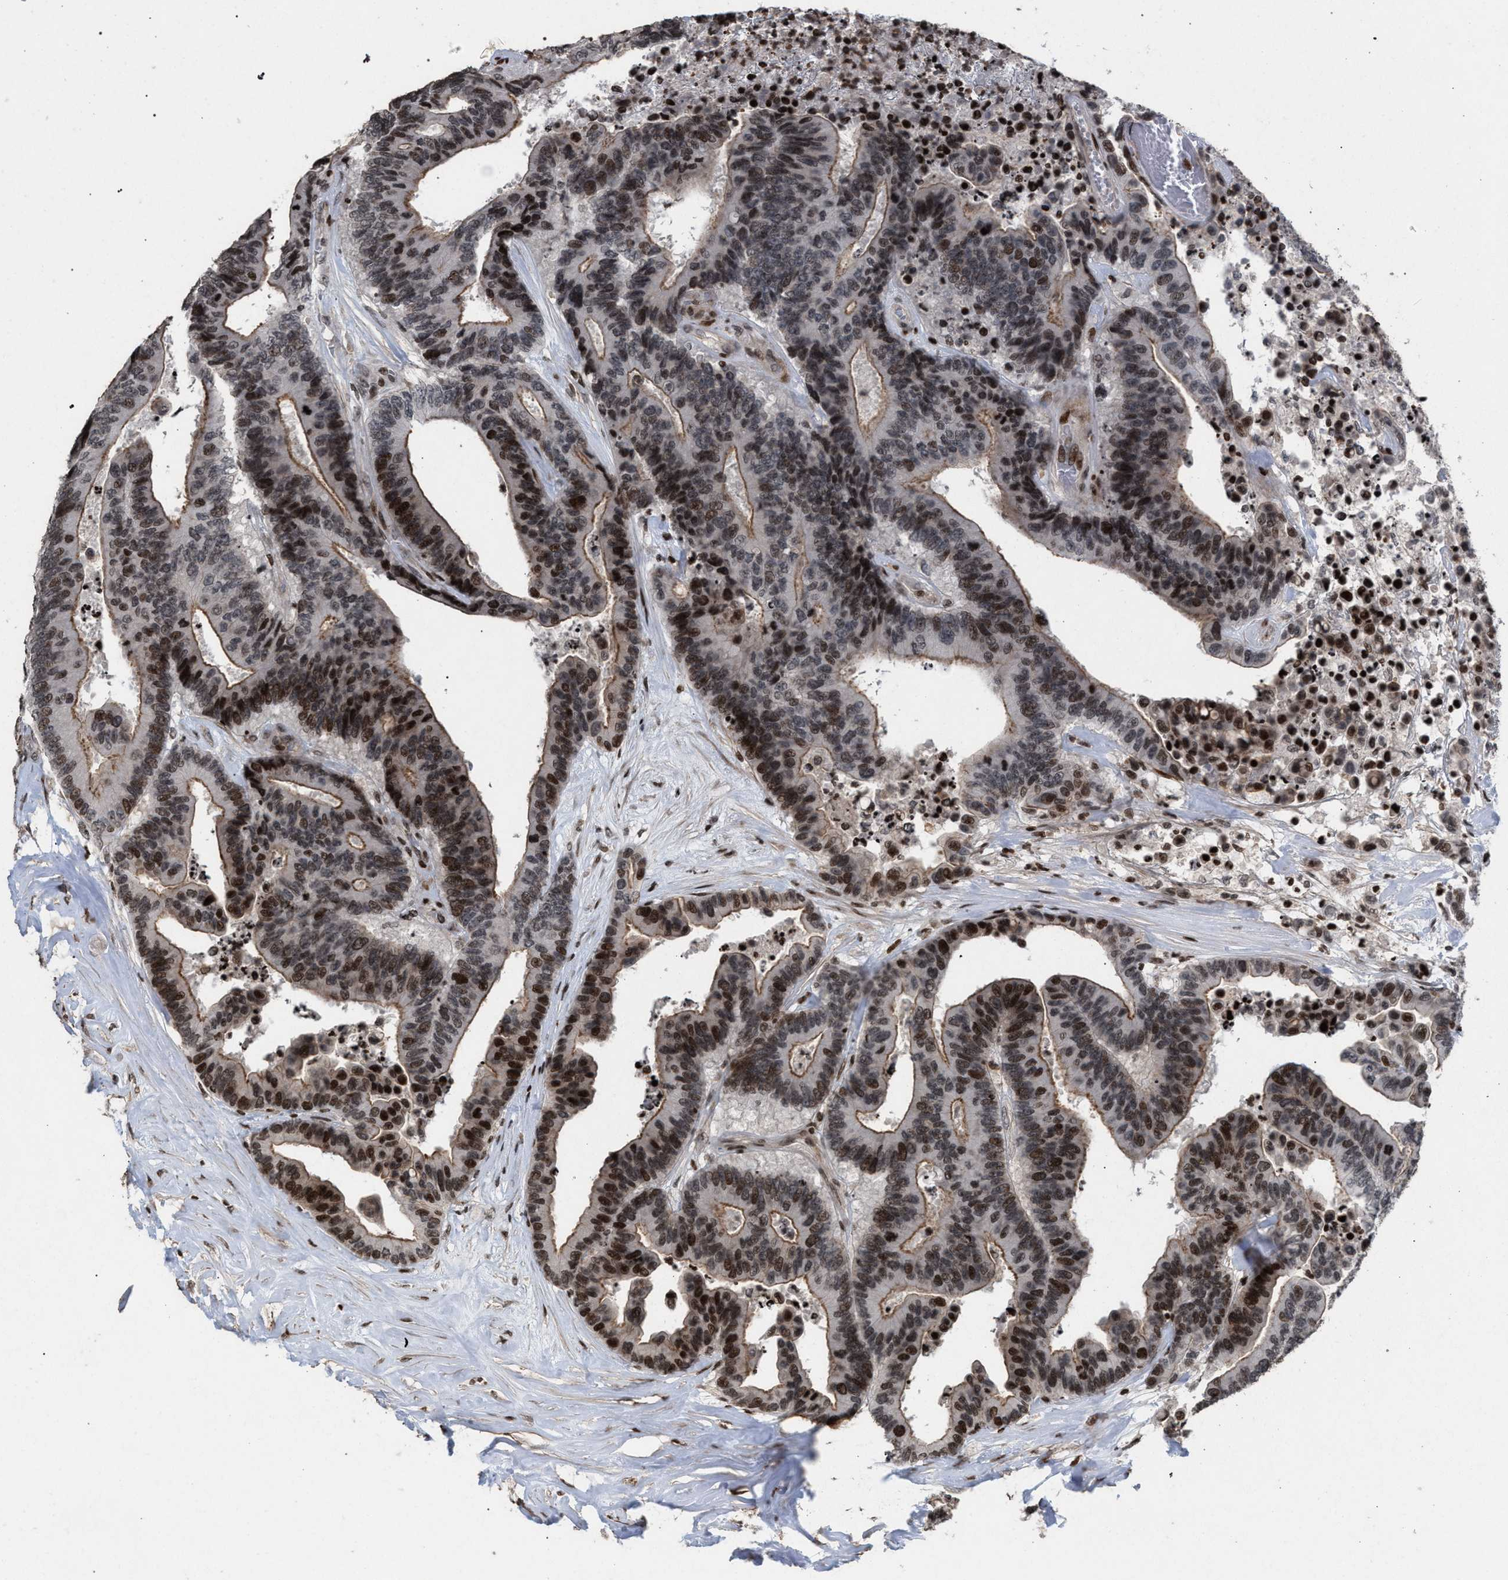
{"staining": {"intensity": "moderate", "quantity": ">75%", "location": "cytoplasmic/membranous,nuclear"}, "tissue": "colorectal cancer", "cell_type": "Tumor cells", "image_type": "cancer", "snomed": [{"axis": "morphology", "description": "Normal tissue, NOS"}, {"axis": "morphology", "description": "Adenocarcinoma, NOS"}, {"axis": "topography", "description": "Colon"}], "caption": "This image demonstrates IHC staining of human colorectal cancer, with medium moderate cytoplasmic/membranous and nuclear staining in about >75% of tumor cells.", "gene": "FOXD3", "patient": {"sex": "male", "age": 82}}